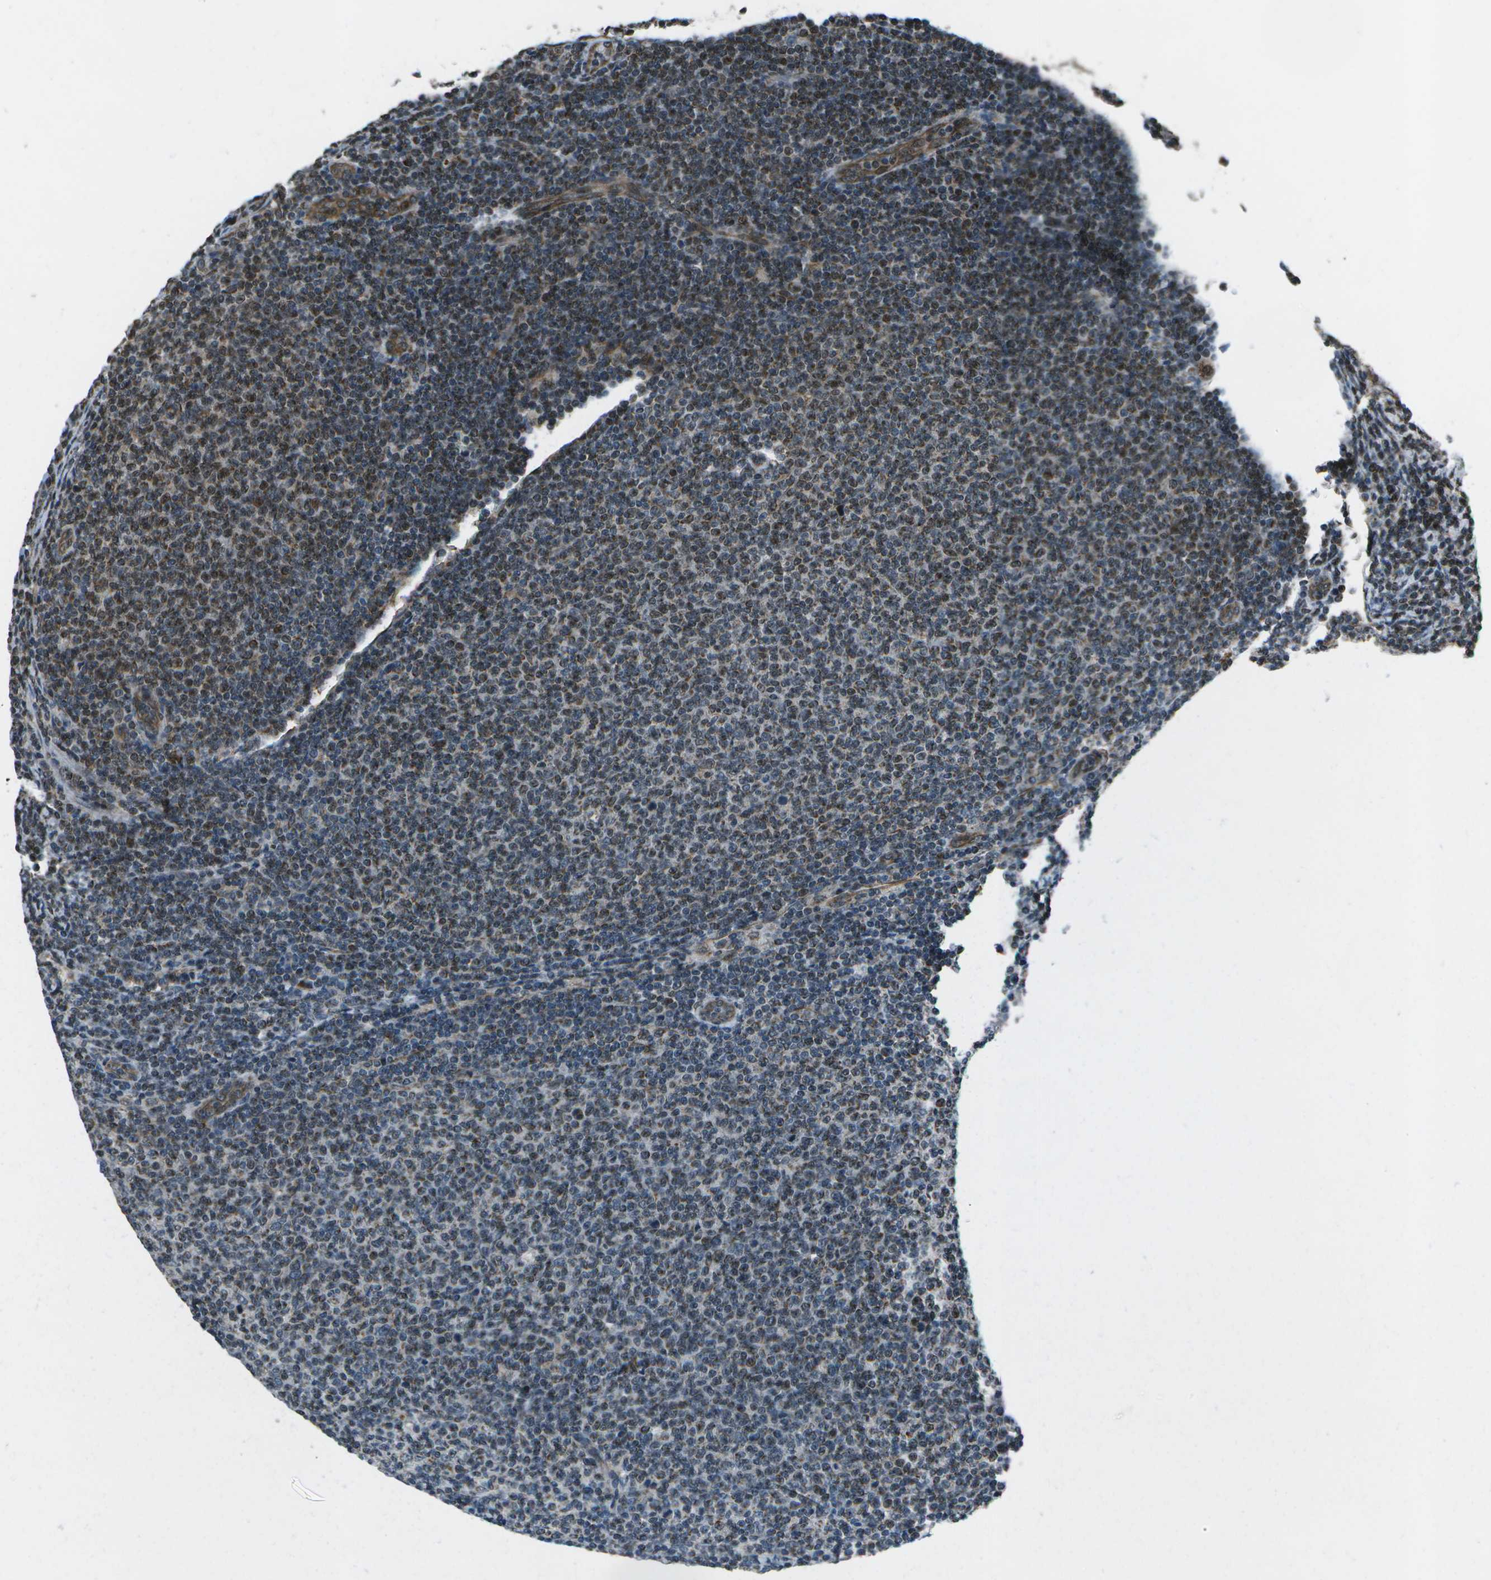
{"staining": {"intensity": "moderate", "quantity": "25%-75%", "location": "cytoplasmic/membranous,nuclear"}, "tissue": "lymphoma", "cell_type": "Tumor cells", "image_type": "cancer", "snomed": [{"axis": "morphology", "description": "Malignant lymphoma, non-Hodgkin's type, Low grade"}, {"axis": "topography", "description": "Lymph node"}], "caption": "DAB (3,3'-diaminobenzidine) immunohistochemical staining of low-grade malignant lymphoma, non-Hodgkin's type demonstrates moderate cytoplasmic/membranous and nuclear protein positivity in approximately 25%-75% of tumor cells.", "gene": "EIF2AK1", "patient": {"sex": "male", "age": 66}}